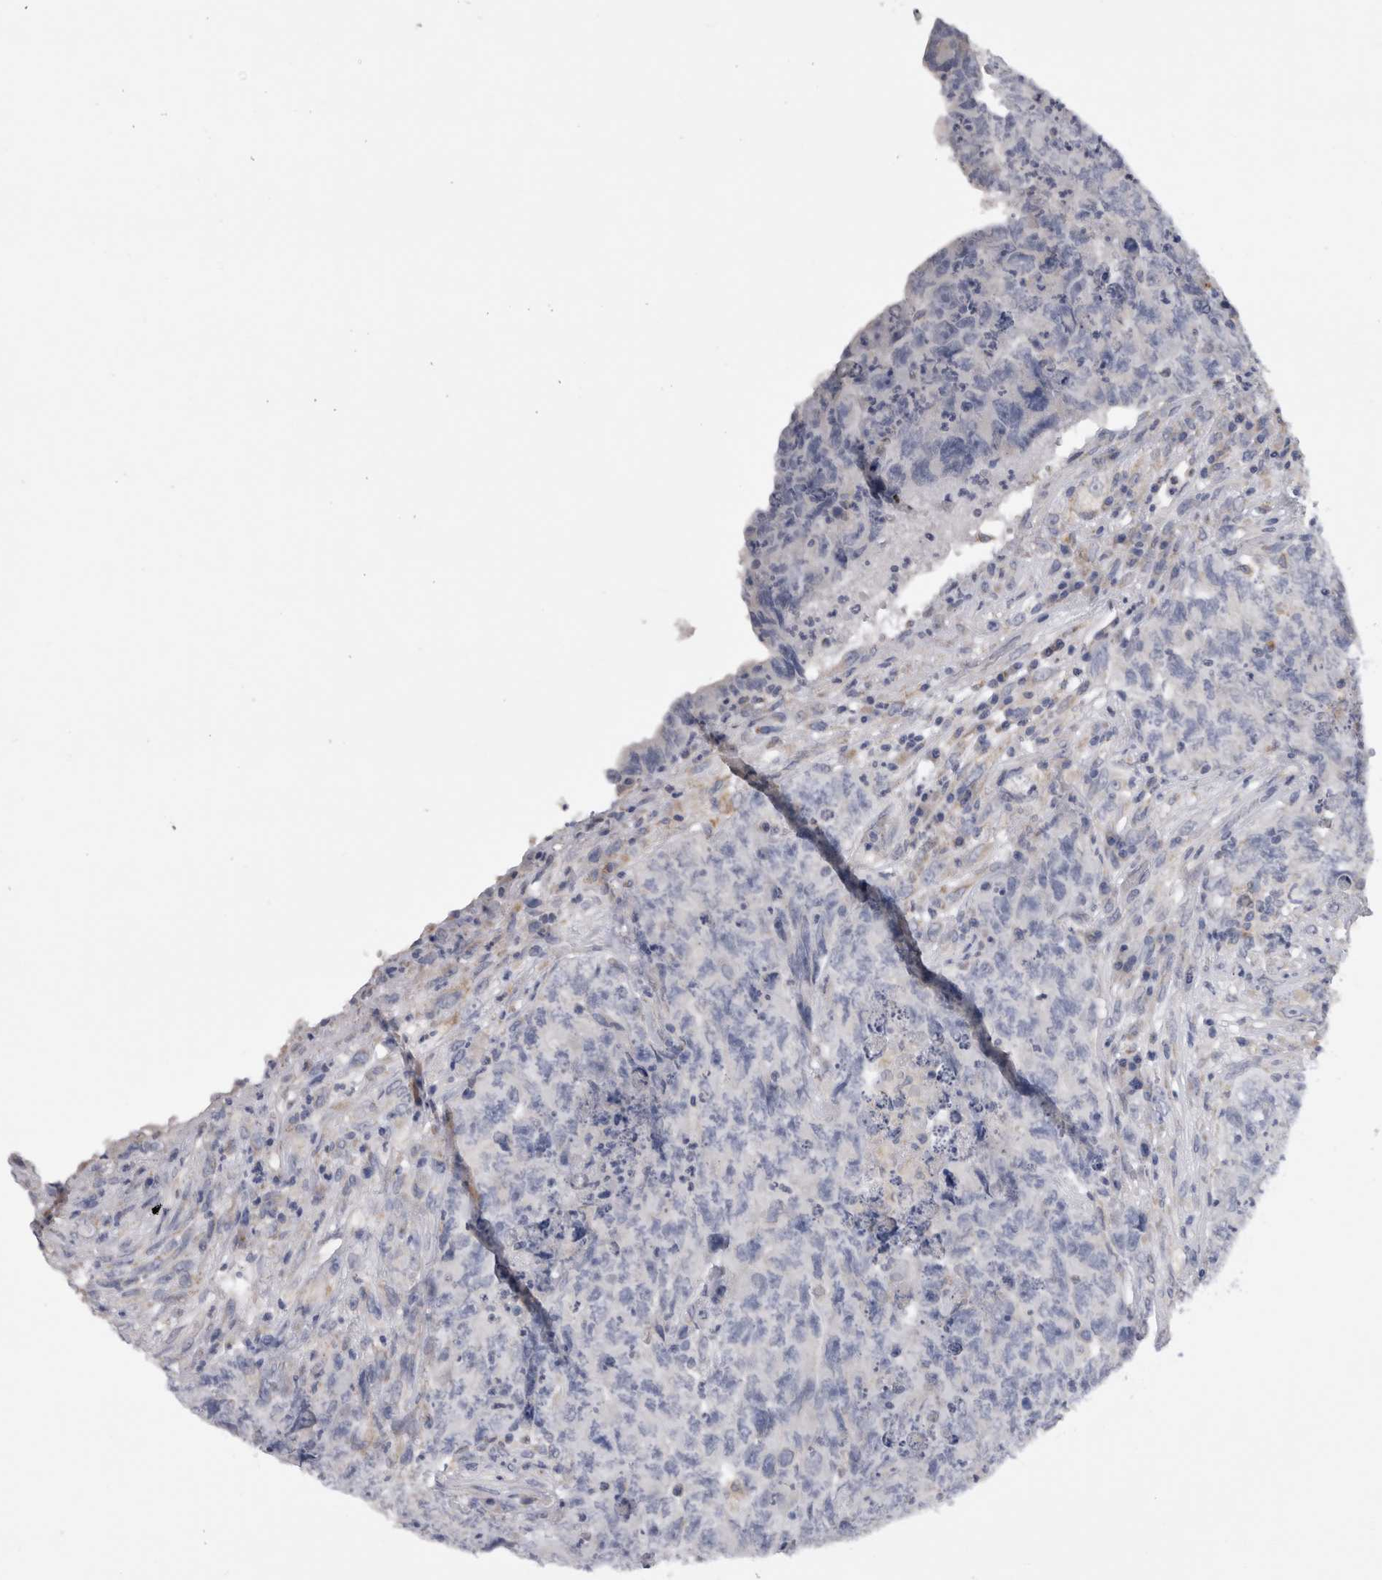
{"staining": {"intensity": "negative", "quantity": "none", "location": "none"}, "tissue": "testis cancer", "cell_type": "Tumor cells", "image_type": "cancer", "snomed": [{"axis": "morphology", "description": "Carcinoma, Embryonal, NOS"}, {"axis": "topography", "description": "Testis"}], "caption": "The immunohistochemistry (IHC) image has no significant staining in tumor cells of testis embryonal carcinoma tissue. (DAB immunohistochemistry visualized using brightfield microscopy, high magnification).", "gene": "DHRS4", "patient": {"sex": "male", "age": 32}}